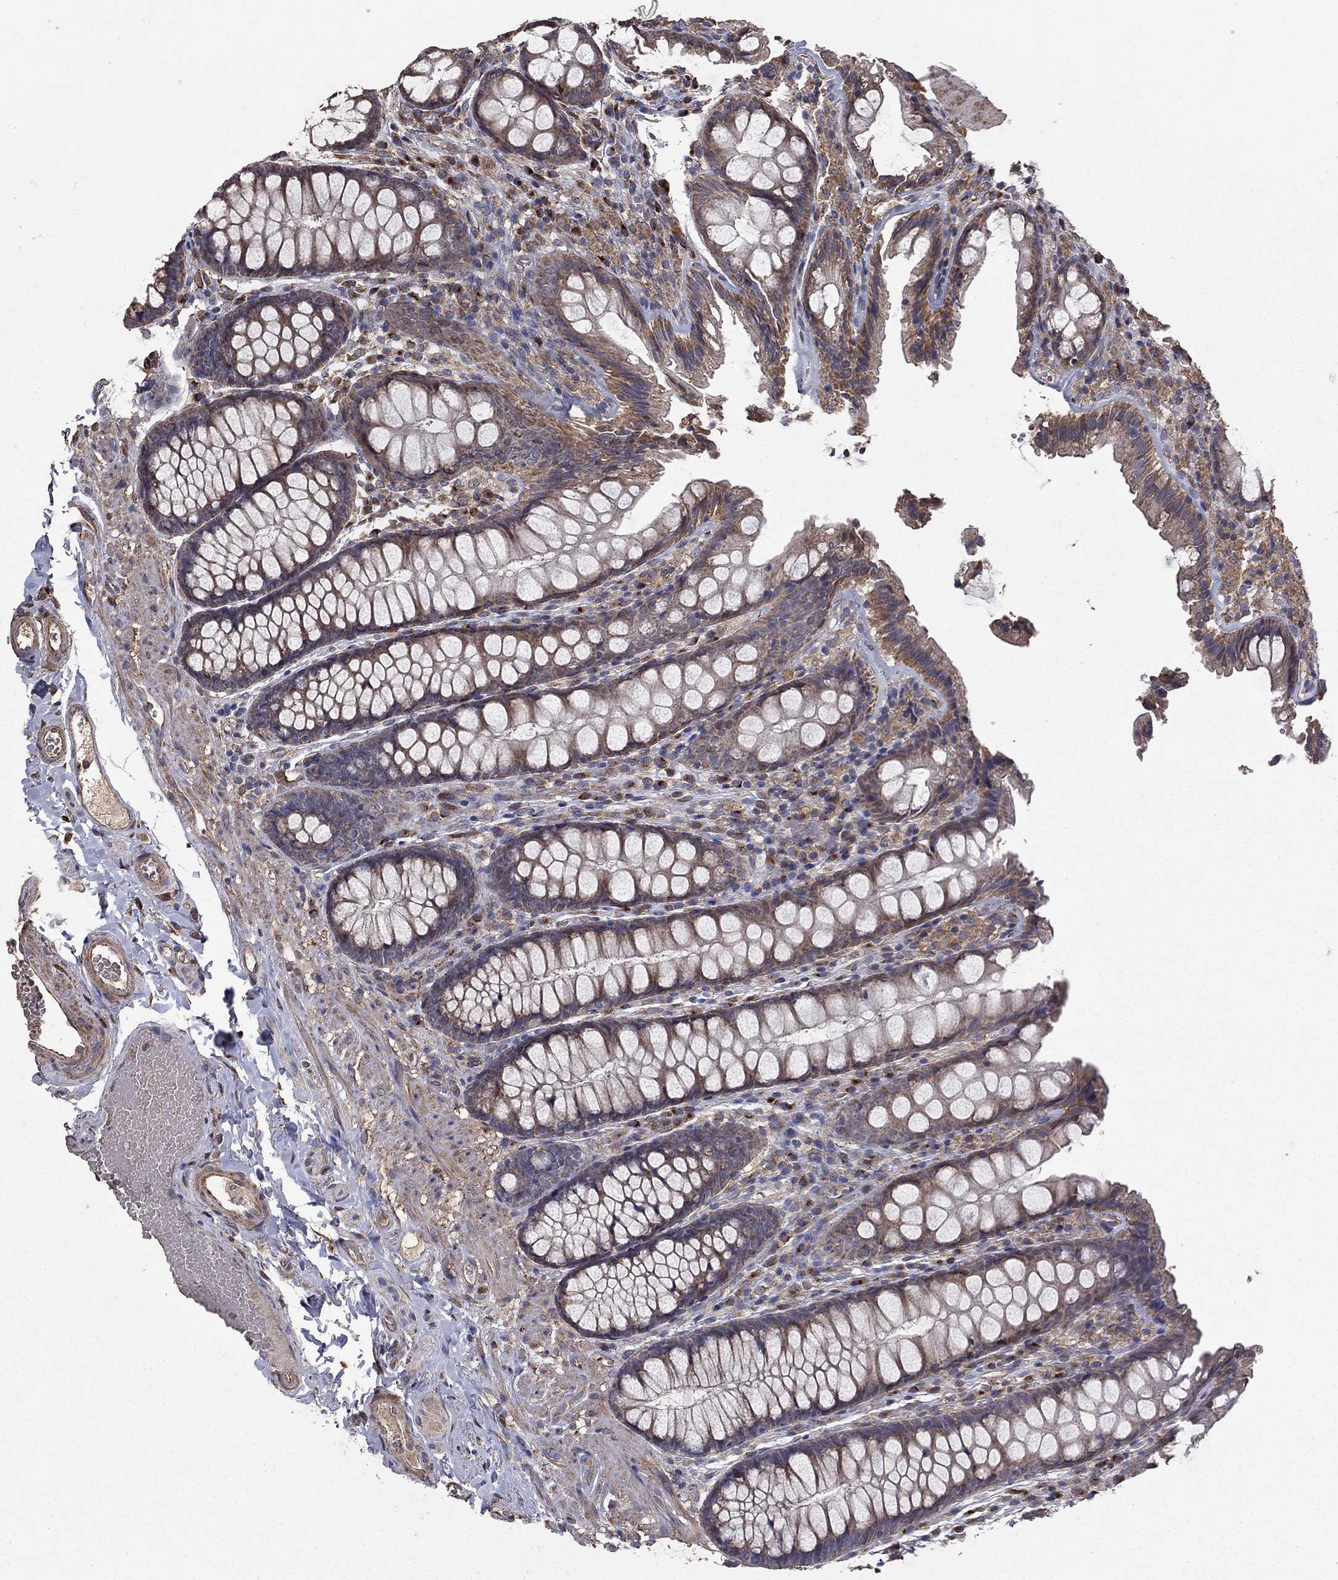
{"staining": {"intensity": "negative", "quantity": "none", "location": "none"}, "tissue": "colon", "cell_type": "Endothelial cells", "image_type": "normal", "snomed": [{"axis": "morphology", "description": "Normal tissue, NOS"}, {"axis": "topography", "description": "Colon"}], "caption": "An image of colon stained for a protein exhibits no brown staining in endothelial cells.", "gene": "FLT4", "patient": {"sex": "female", "age": 86}}